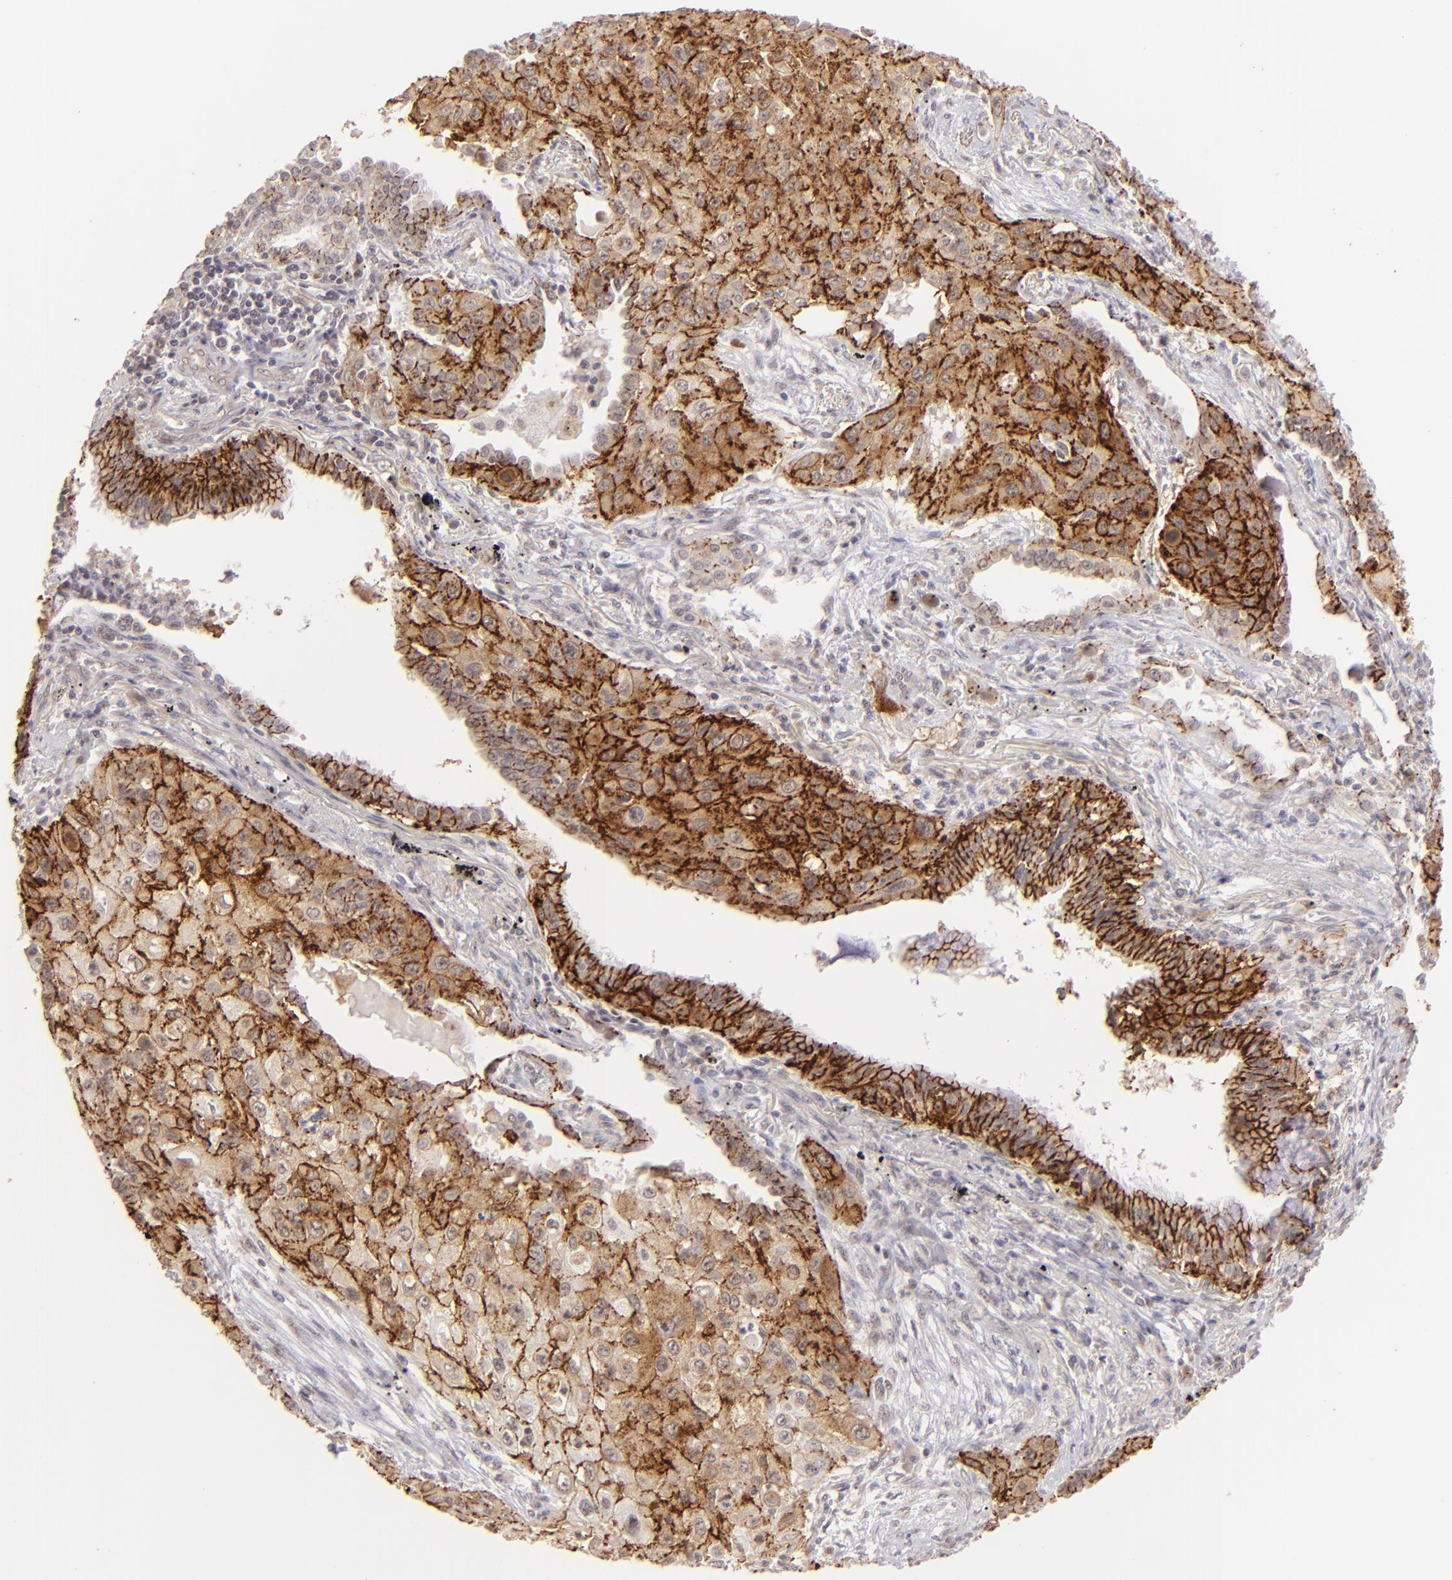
{"staining": {"intensity": "moderate", "quantity": ">75%", "location": "cytoplasmic/membranous"}, "tissue": "lung cancer", "cell_type": "Tumor cells", "image_type": "cancer", "snomed": [{"axis": "morphology", "description": "Squamous cell carcinoma, NOS"}, {"axis": "topography", "description": "Lung"}], "caption": "Immunohistochemistry (IHC) (DAB) staining of human squamous cell carcinoma (lung) shows moderate cytoplasmic/membranous protein staining in about >75% of tumor cells.", "gene": "CLDN1", "patient": {"sex": "male", "age": 71}}